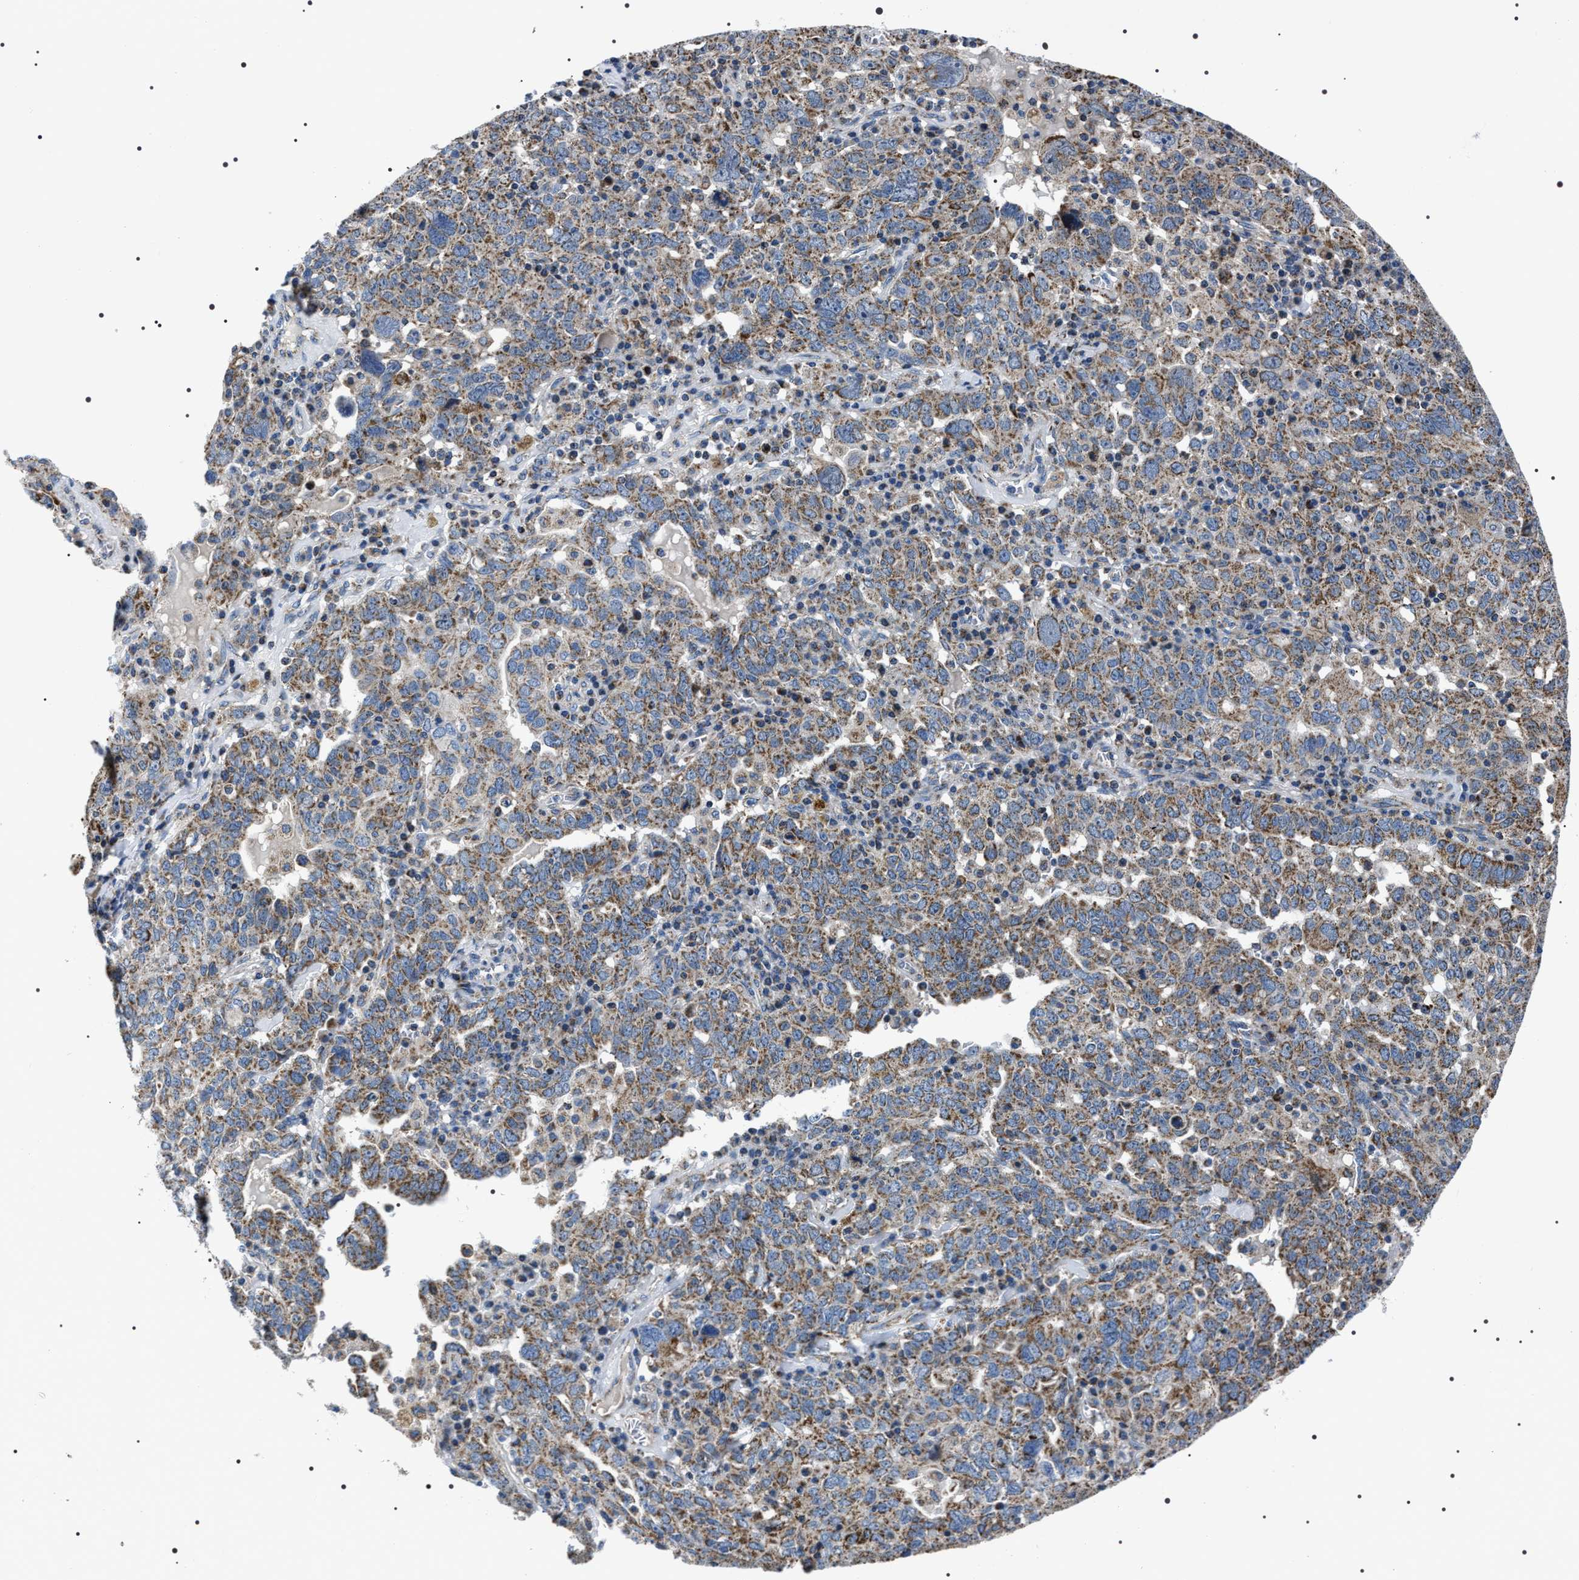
{"staining": {"intensity": "moderate", "quantity": ">75%", "location": "cytoplasmic/membranous"}, "tissue": "ovarian cancer", "cell_type": "Tumor cells", "image_type": "cancer", "snomed": [{"axis": "morphology", "description": "Carcinoma, endometroid"}, {"axis": "topography", "description": "Ovary"}], "caption": "High-power microscopy captured an immunohistochemistry micrograph of ovarian endometroid carcinoma, revealing moderate cytoplasmic/membranous positivity in approximately >75% of tumor cells.", "gene": "NTMT1", "patient": {"sex": "female", "age": 62}}